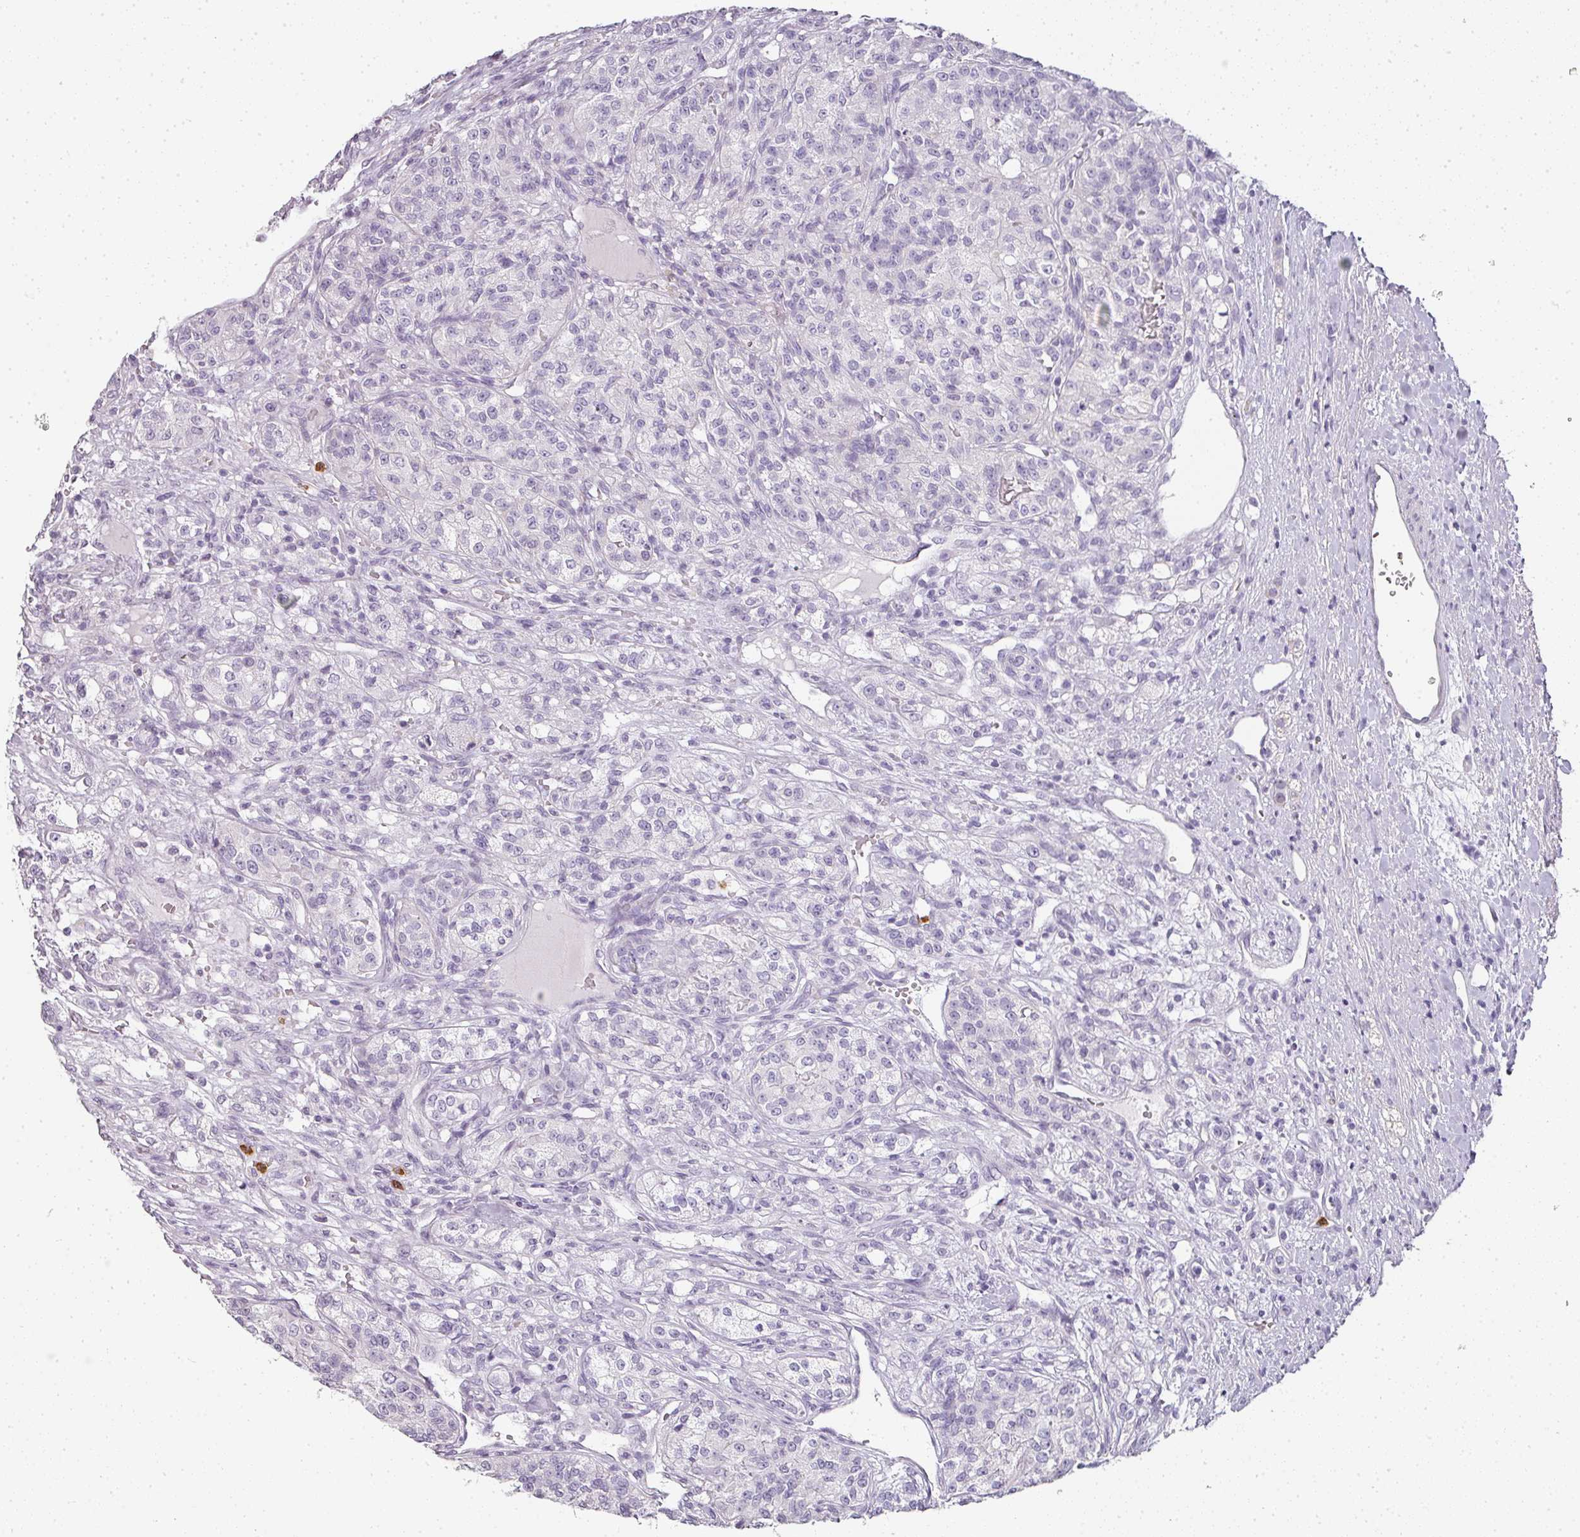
{"staining": {"intensity": "negative", "quantity": "none", "location": "none"}, "tissue": "renal cancer", "cell_type": "Tumor cells", "image_type": "cancer", "snomed": [{"axis": "morphology", "description": "Adenocarcinoma, NOS"}, {"axis": "topography", "description": "Kidney"}], "caption": "Immunohistochemistry (IHC) of human adenocarcinoma (renal) exhibits no expression in tumor cells.", "gene": "CAMP", "patient": {"sex": "female", "age": 63}}